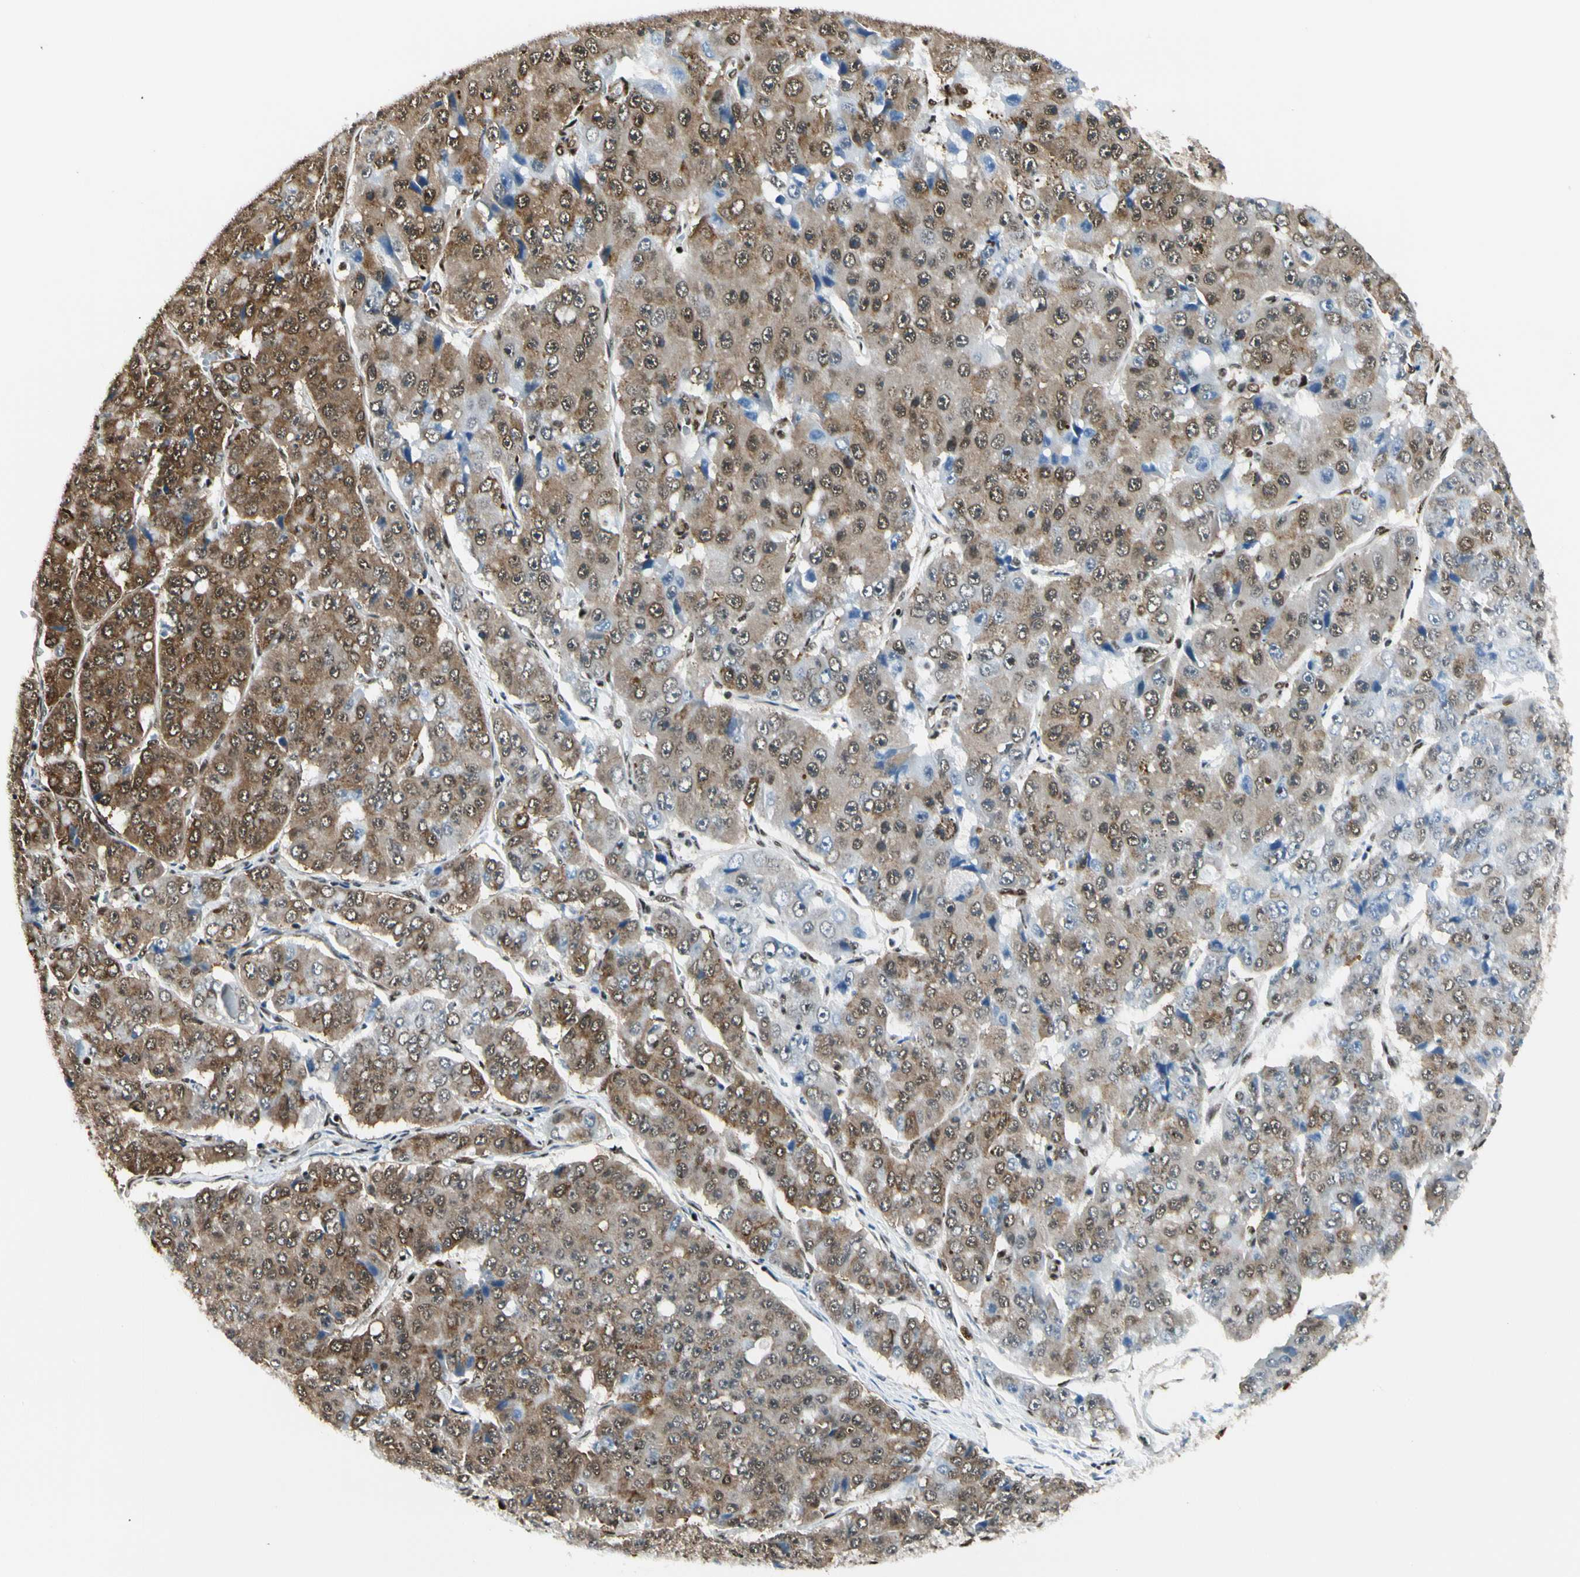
{"staining": {"intensity": "strong", "quantity": ">75%", "location": "cytoplasmic/membranous,nuclear"}, "tissue": "pancreatic cancer", "cell_type": "Tumor cells", "image_type": "cancer", "snomed": [{"axis": "morphology", "description": "Adenocarcinoma, NOS"}, {"axis": "topography", "description": "Pancreas"}], "caption": "The immunohistochemical stain labels strong cytoplasmic/membranous and nuclear staining in tumor cells of adenocarcinoma (pancreatic) tissue.", "gene": "FUS", "patient": {"sex": "male", "age": 50}}